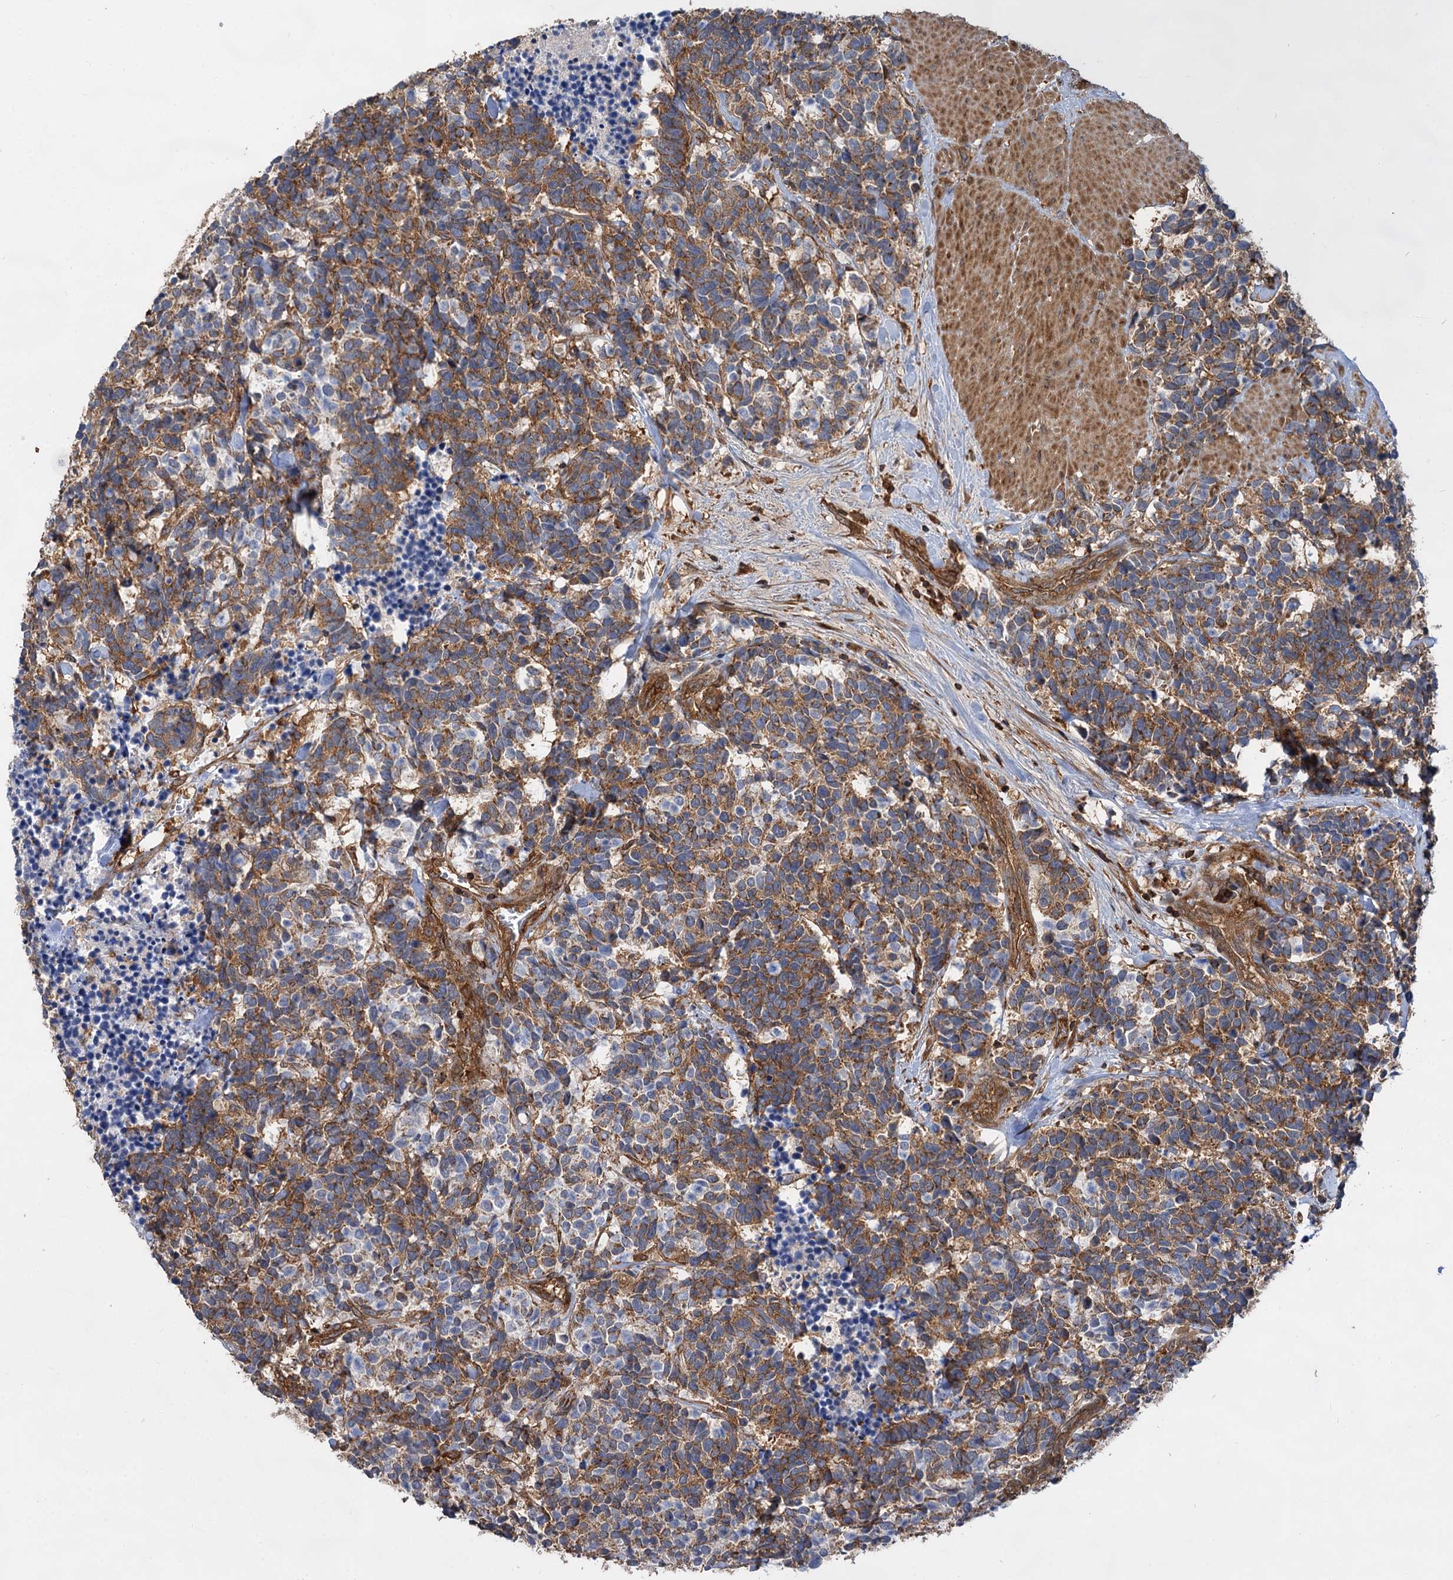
{"staining": {"intensity": "moderate", "quantity": ">75%", "location": "cytoplasmic/membranous"}, "tissue": "carcinoid", "cell_type": "Tumor cells", "image_type": "cancer", "snomed": [{"axis": "morphology", "description": "Carcinoma, NOS"}, {"axis": "morphology", "description": "Carcinoid, malignant, NOS"}, {"axis": "topography", "description": "Urinary bladder"}], "caption": "Immunohistochemistry (IHC) (DAB (3,3'-diaminobenzidine)) staining of carcinoma exhibits moderate cytoplasmic/membranous protein expression in approximately >75% of tumor cells.", "gene": "PACS1", "patient": {"sex": "male", "age": 57}}